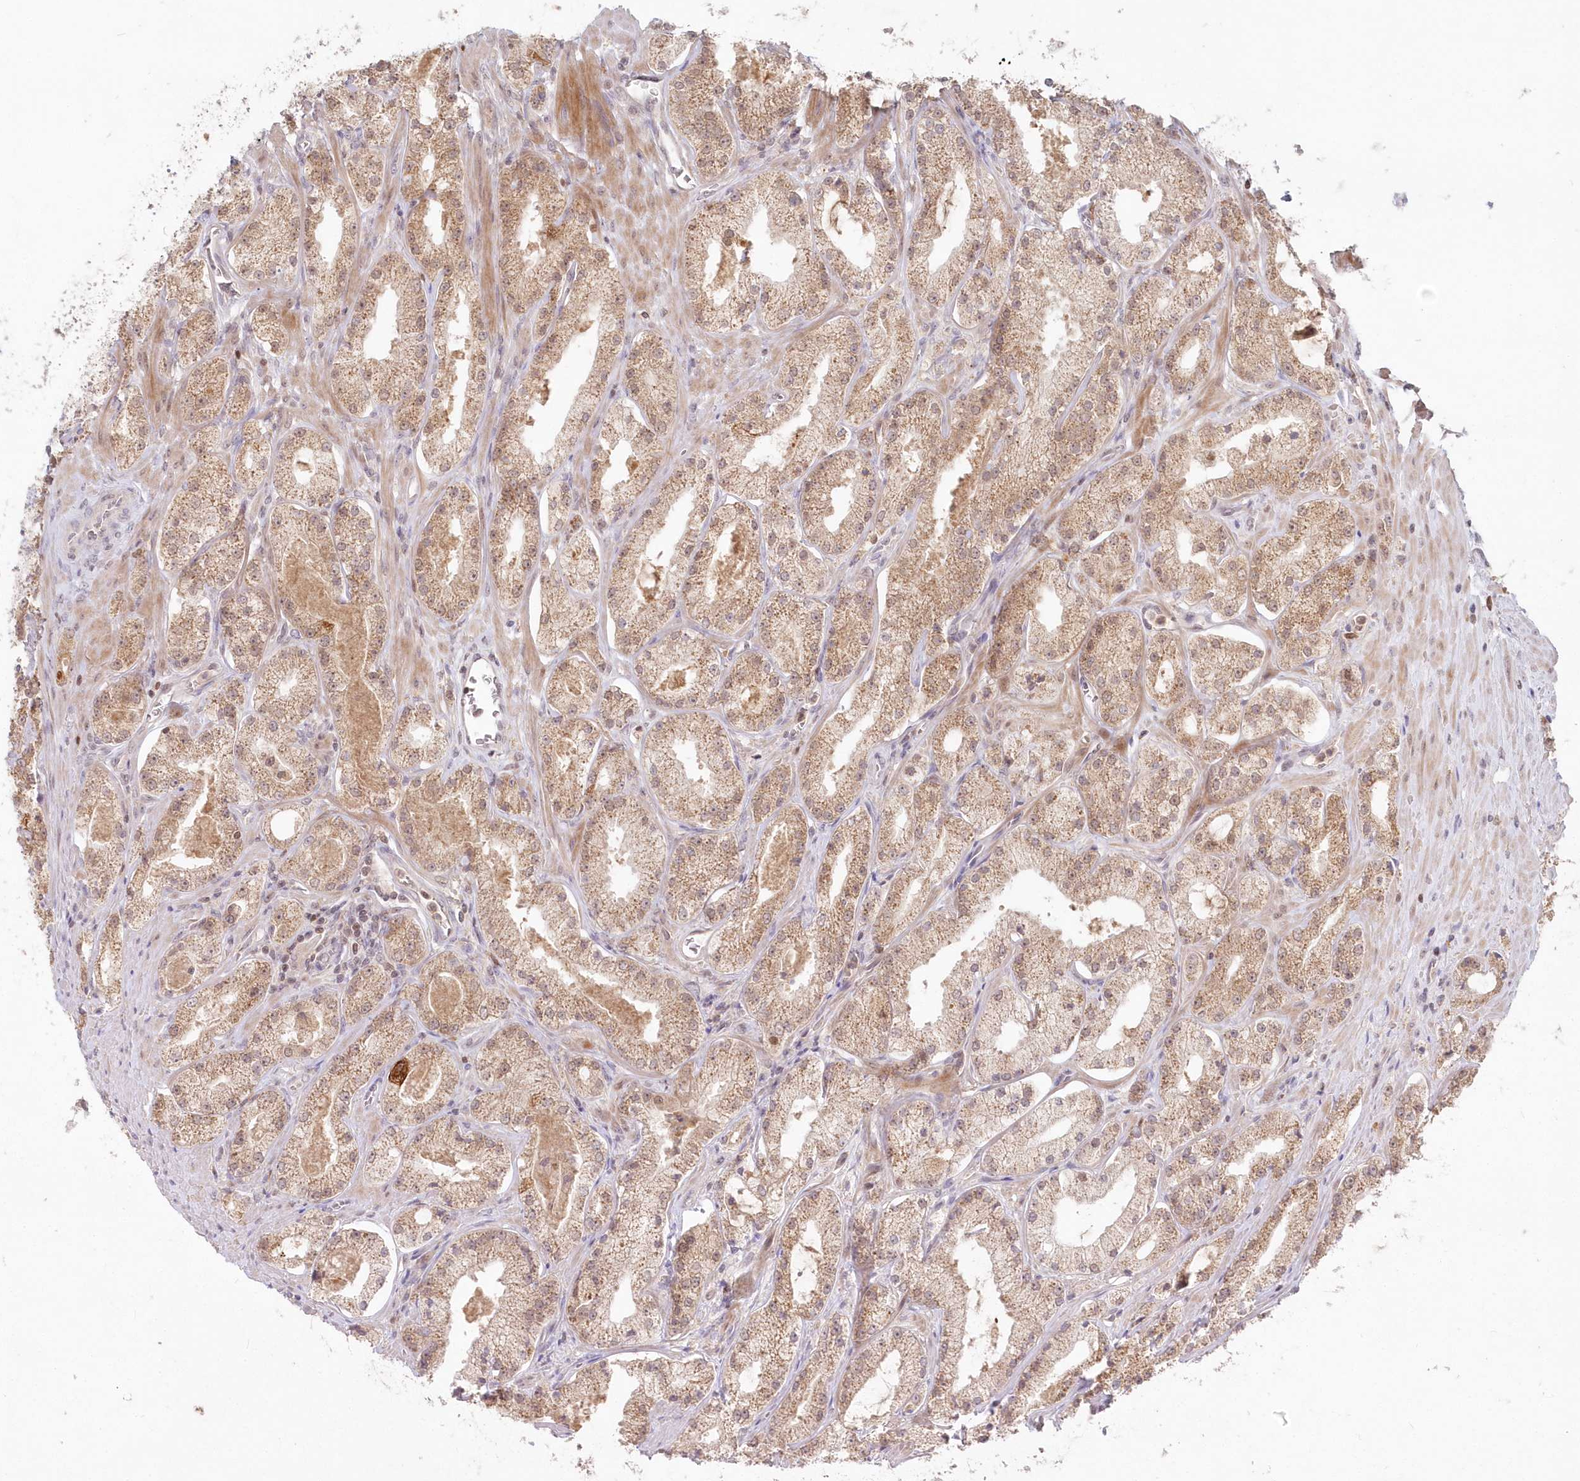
{"staining": {"intensity": "moderate", "quantity": ">75%", "location": "cytoplasmic/membranous,nuclear"}, "tissue": "prostate cancer", "cell_type": "Tumor cells", "image_type": "cancer", "snomed": [{"axis": "morphology", "description": "Adenocarcinoma, Low grade"}, {"axis": "topography", "description": "Prostate"}], "caption": "Immunohistochemistry histopathology image of prostate cancer stained for a protein (brown), which exhibits medium levels of moderate cytoplasmic/membranous and nuclear positivity in approximately >75% of tumor cells.", "gene": "ASCC1", "patient": {"sex": "male", "age": 69}}